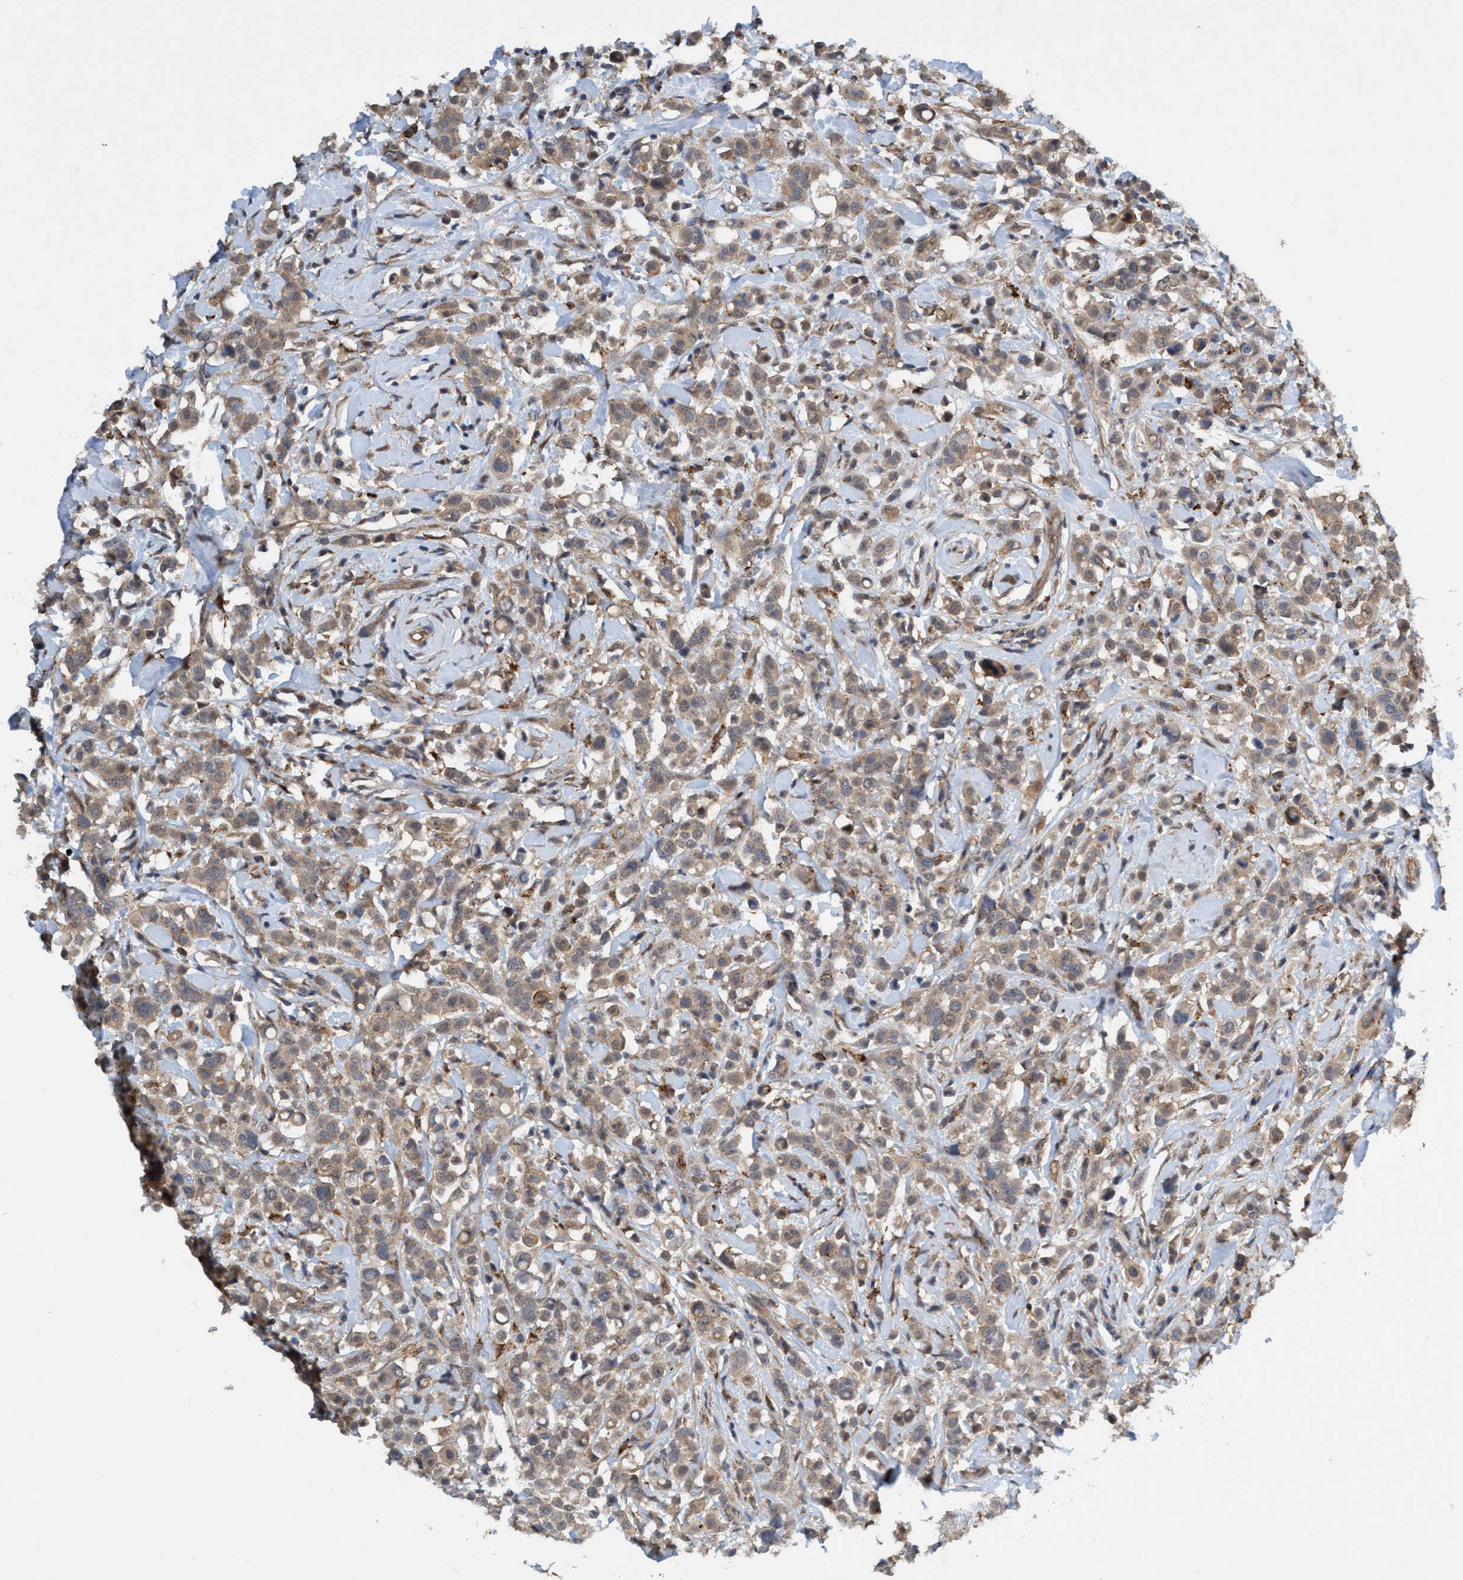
{"staining": {"intensity": "weak", "quantity": ">75%", "location": "cytoplasmic/membranous"}, "tissue": "breast cancer", "cell_type": "Tumor cells", "image_type": "cancer", "snomed": [{"axis": "morphology", "description": "Duct carcinoma"}, {"axis": "topography", "description": "Breast"}], "caption": "This is an image of IHC staining of infiltrating ductal carcinoma (breast), which shows weak staining in the cytoplasmic/membranous of tumor cells.", "gene": "TRIM65", "patient": {"sex": "female", "age": 27}}